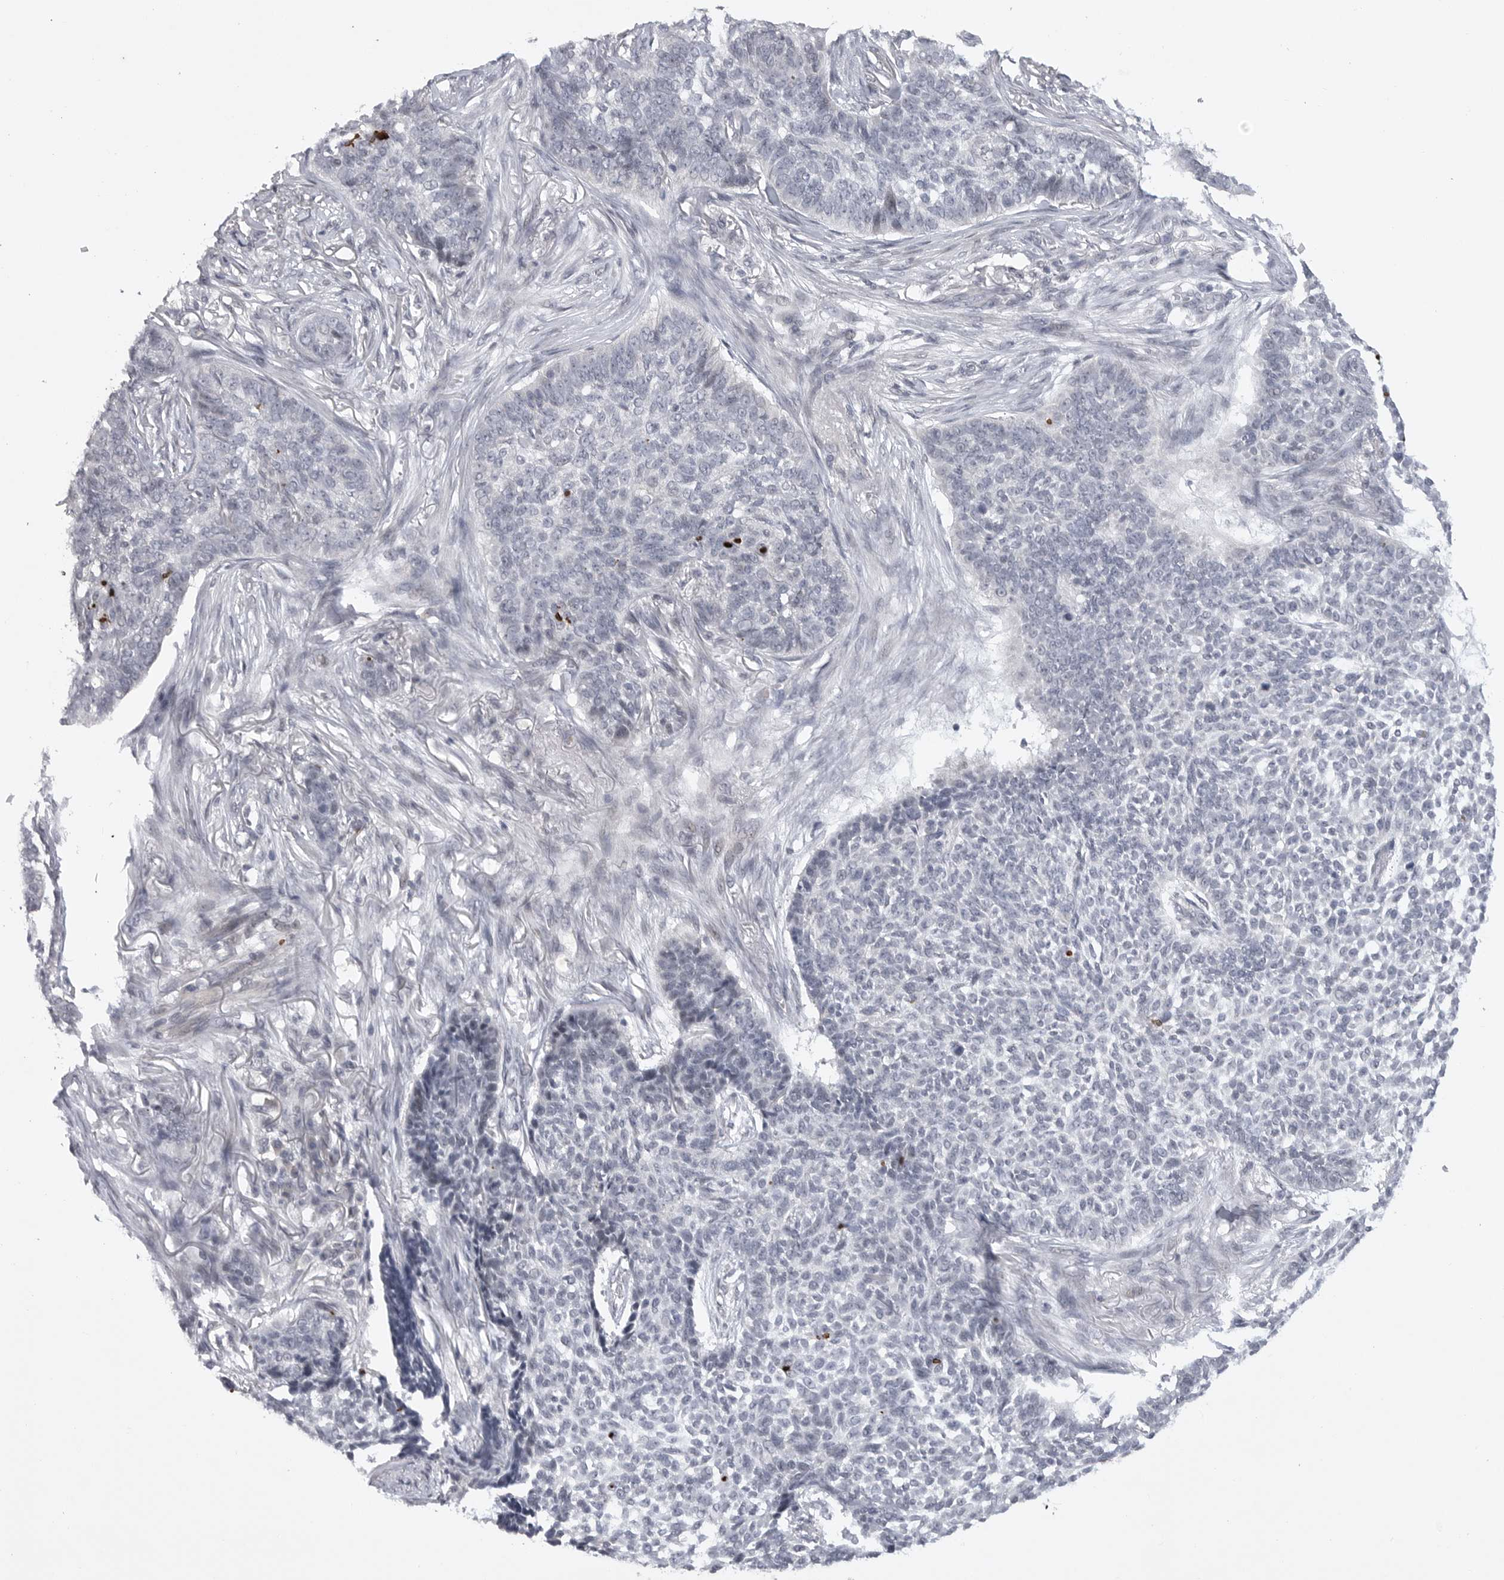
{"staining": {"intensity": "negative", "quantity": "none", "location": "none"}, "tissue": "skin cancer", "cell_type": "Tumor cells", "image_type": "cancer", "snomed": [{"axis": "morphology", "description": "Basal cell carcinoma"}, {"axis": "topography", "description": "Skin"}], "caption": "Immunohistochemical staining of human basal cell carcinoma (skin) demonstrates no significant positivity in tumor cells. The staining is performed using DAB (3,3'-diaminobenzidine) brown chromogen with nuclei counter-stained in using hematoxylin.", "gene": "FBXO43", "patient": {"sex": "male", "age": 85}}